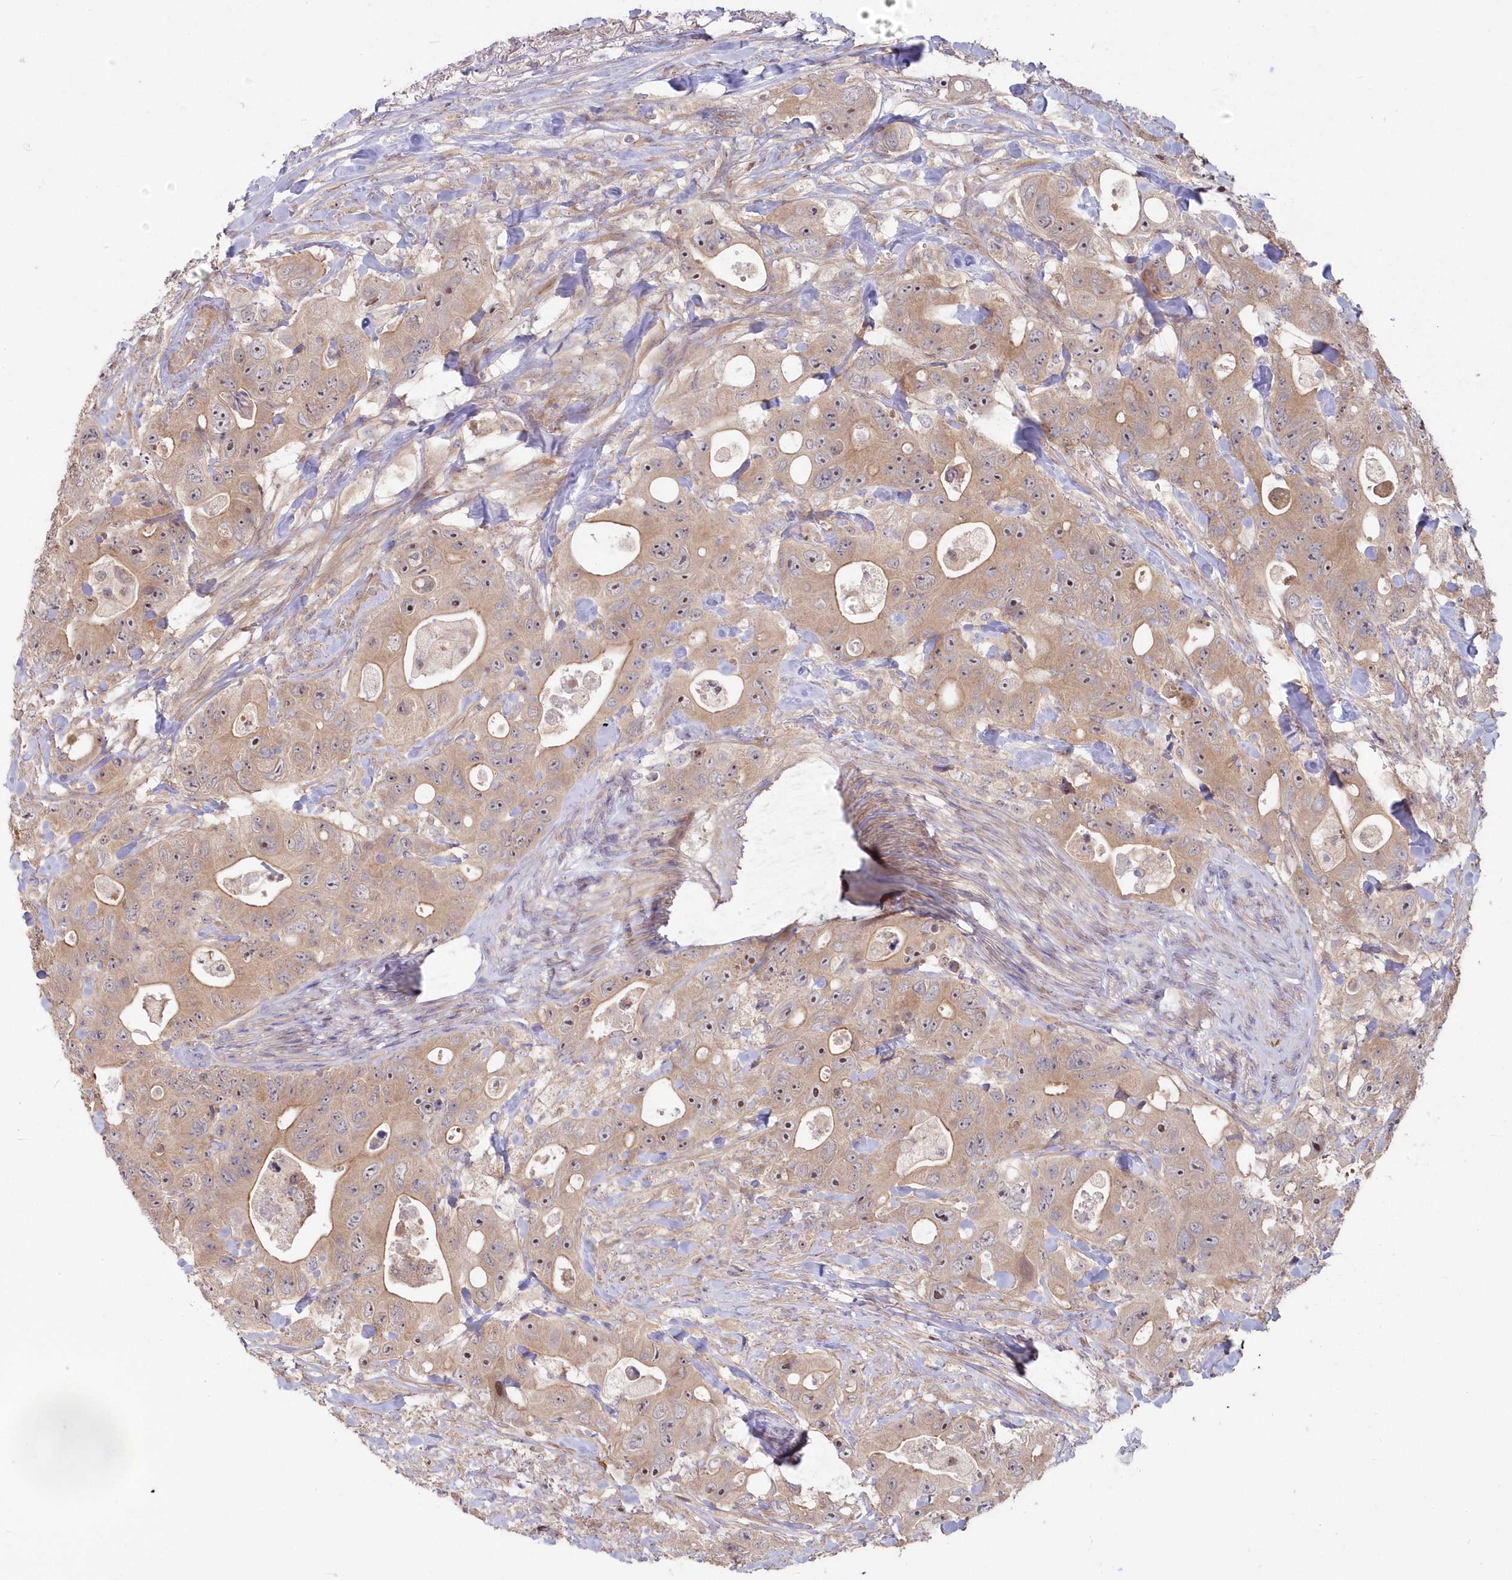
{"staining": {"intensity": "moderate", "quantity": "25%-75%", "location": "cytoplasmic/membranous,nuclear"}, "tissue": "colorectal cancer", "cell_type": "Tumor cells", "image_type": "cancer", "snomed": [{"axis": "morphology", "description": "Adenocarcinoma, NOS"}, {"axis": "topography", "description": "Colon"}], "caption": "Tumor cells show medium levels of moderate cytoplasmic/membranous and nuclear expression in about 25%-75% of cells in colorectal adenocarcinoma.", "gene": "TBCA", "patient": {"sex": "female", "age": 46}}